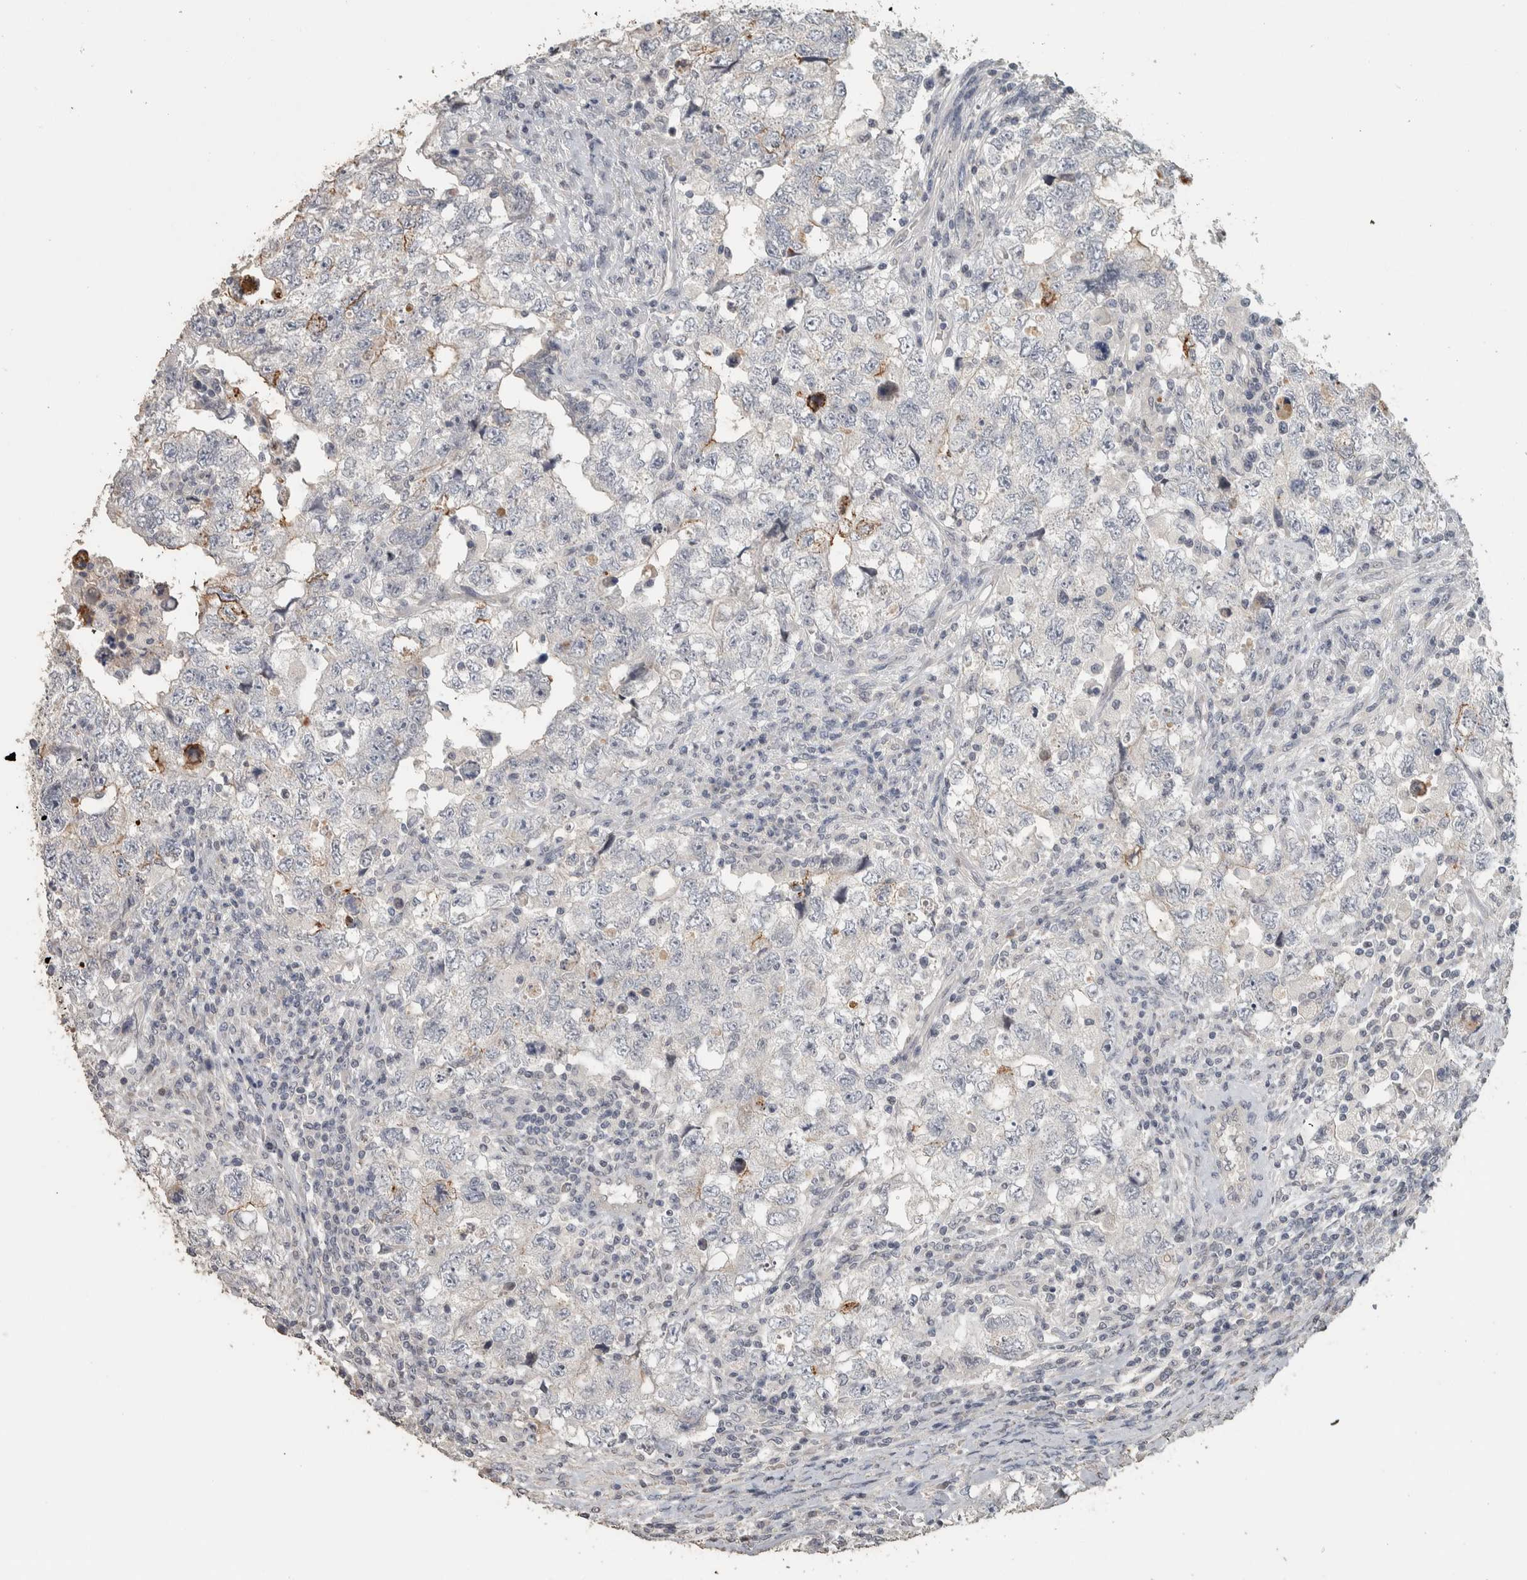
{"staining": {"intensity": "weak", "quantity": "<25%", "location": "cytoplasmic/membranous"}, "tissue": "testis cancer", "cell_type": "Tumor cells", "image_type": "cancer", "snomed": [{"axis": "morphology", "description": "Carcinoma, Embryonal, NOS"}, {"axis": "topography", "description": "Testis"}], "caption": "This histopathology image is of testis cancer stained with IHC to label a protein in brown with the nuclei are counter-stained blue. There is no expression in tumor cells.", "gene": "NECAB1", "patient": {"sex": "male", "age": 36}}